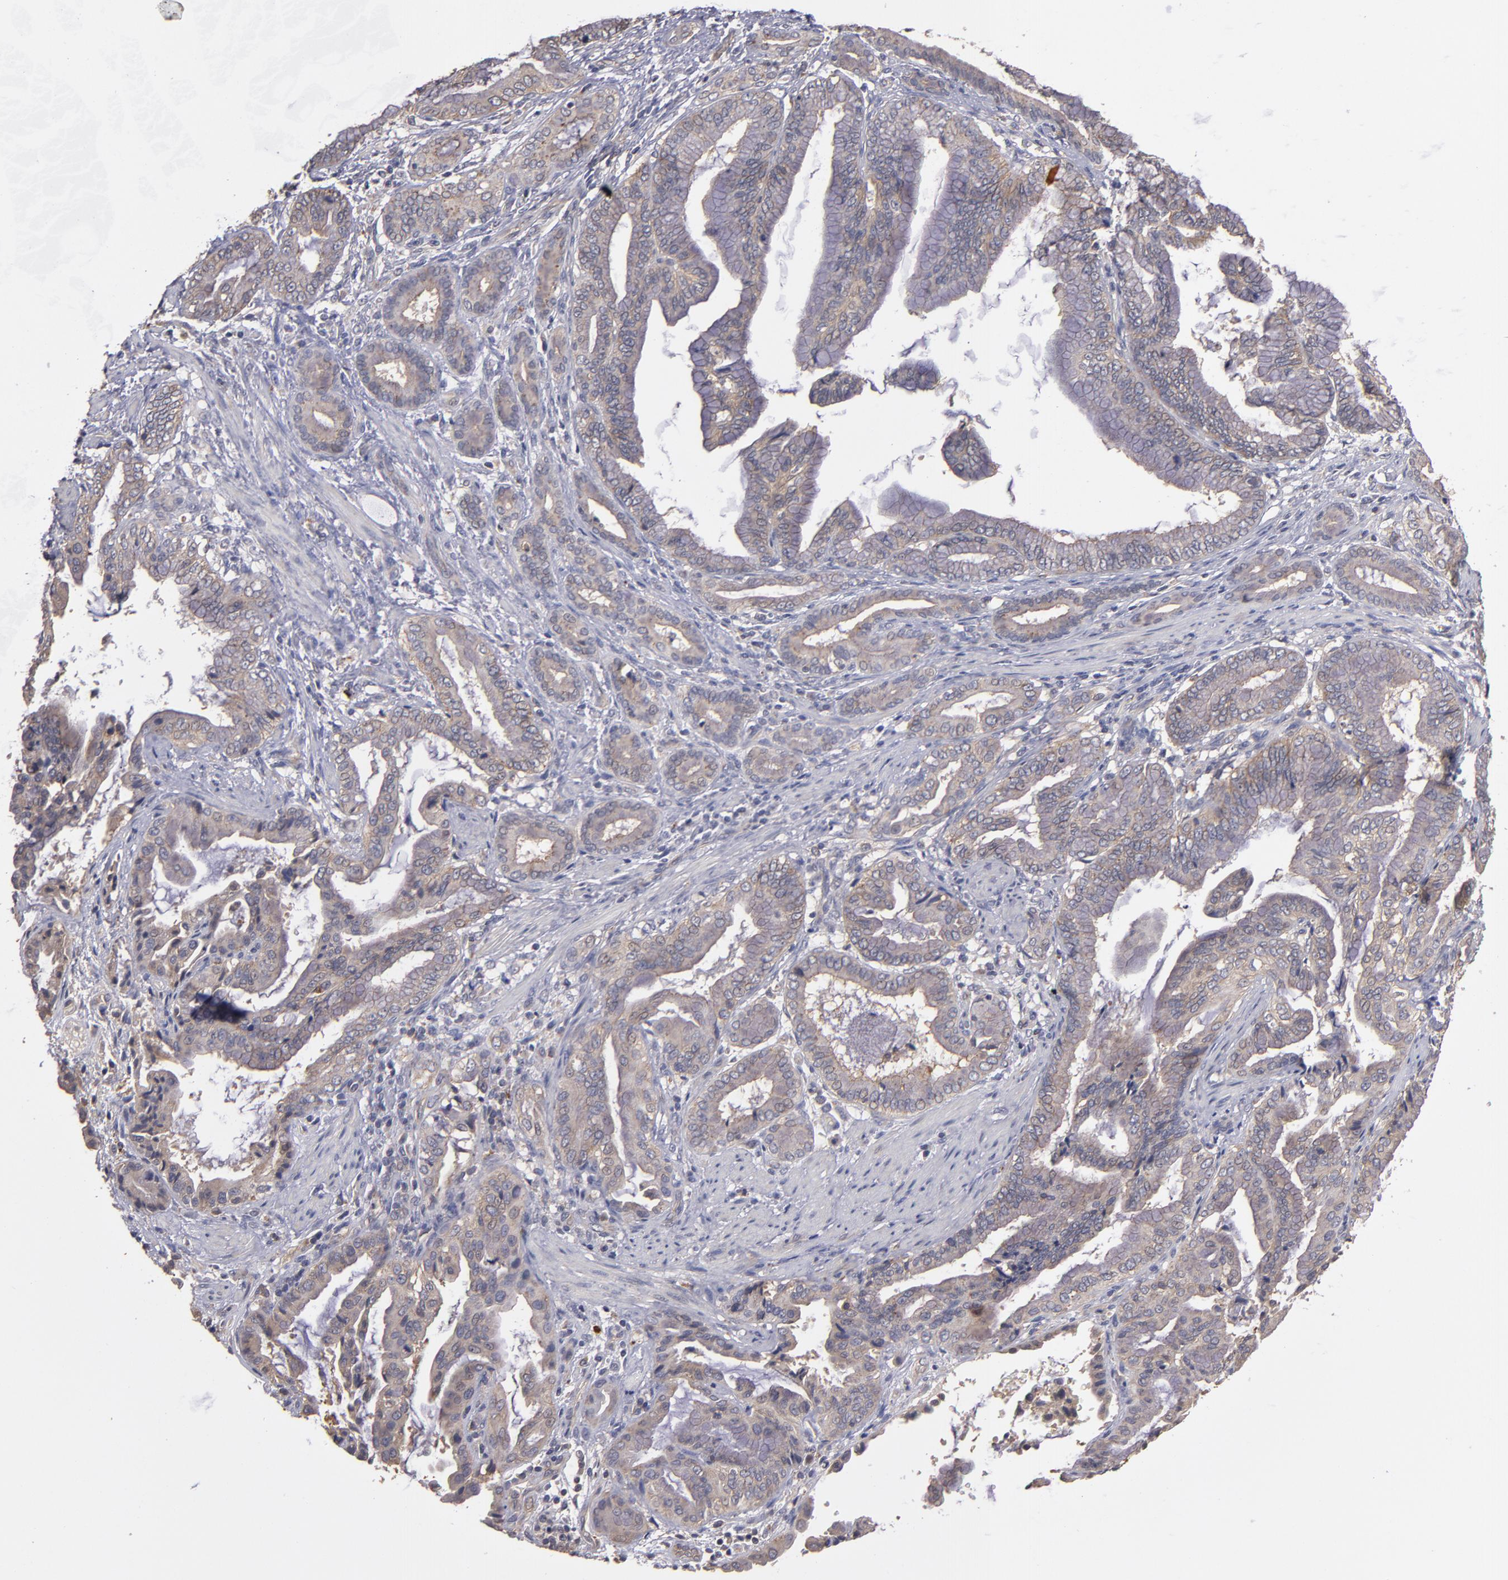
{"staining": {"intensity": "weak", "quantity": ">75%", "location": "cytoplasmic/membranous"}, "tissue": "pancreatic cancer", "cell_type": "Tumor cells", "image_type": "cancer", "snomed": [{"axis": "morphology", "description": "Adenocarcinoma, NOS"}, {"axis": "topography", "description": "Pancreas"}], "caption": "There is low levels of weak cytoplasmic/membranous staining in tumor cells of adenocarcinoma (pancreatic), as demonstrated by immunohistochemical staining (brown color).", "gene": "CTSO", "patient": {"sex": "female", "age": 64}}